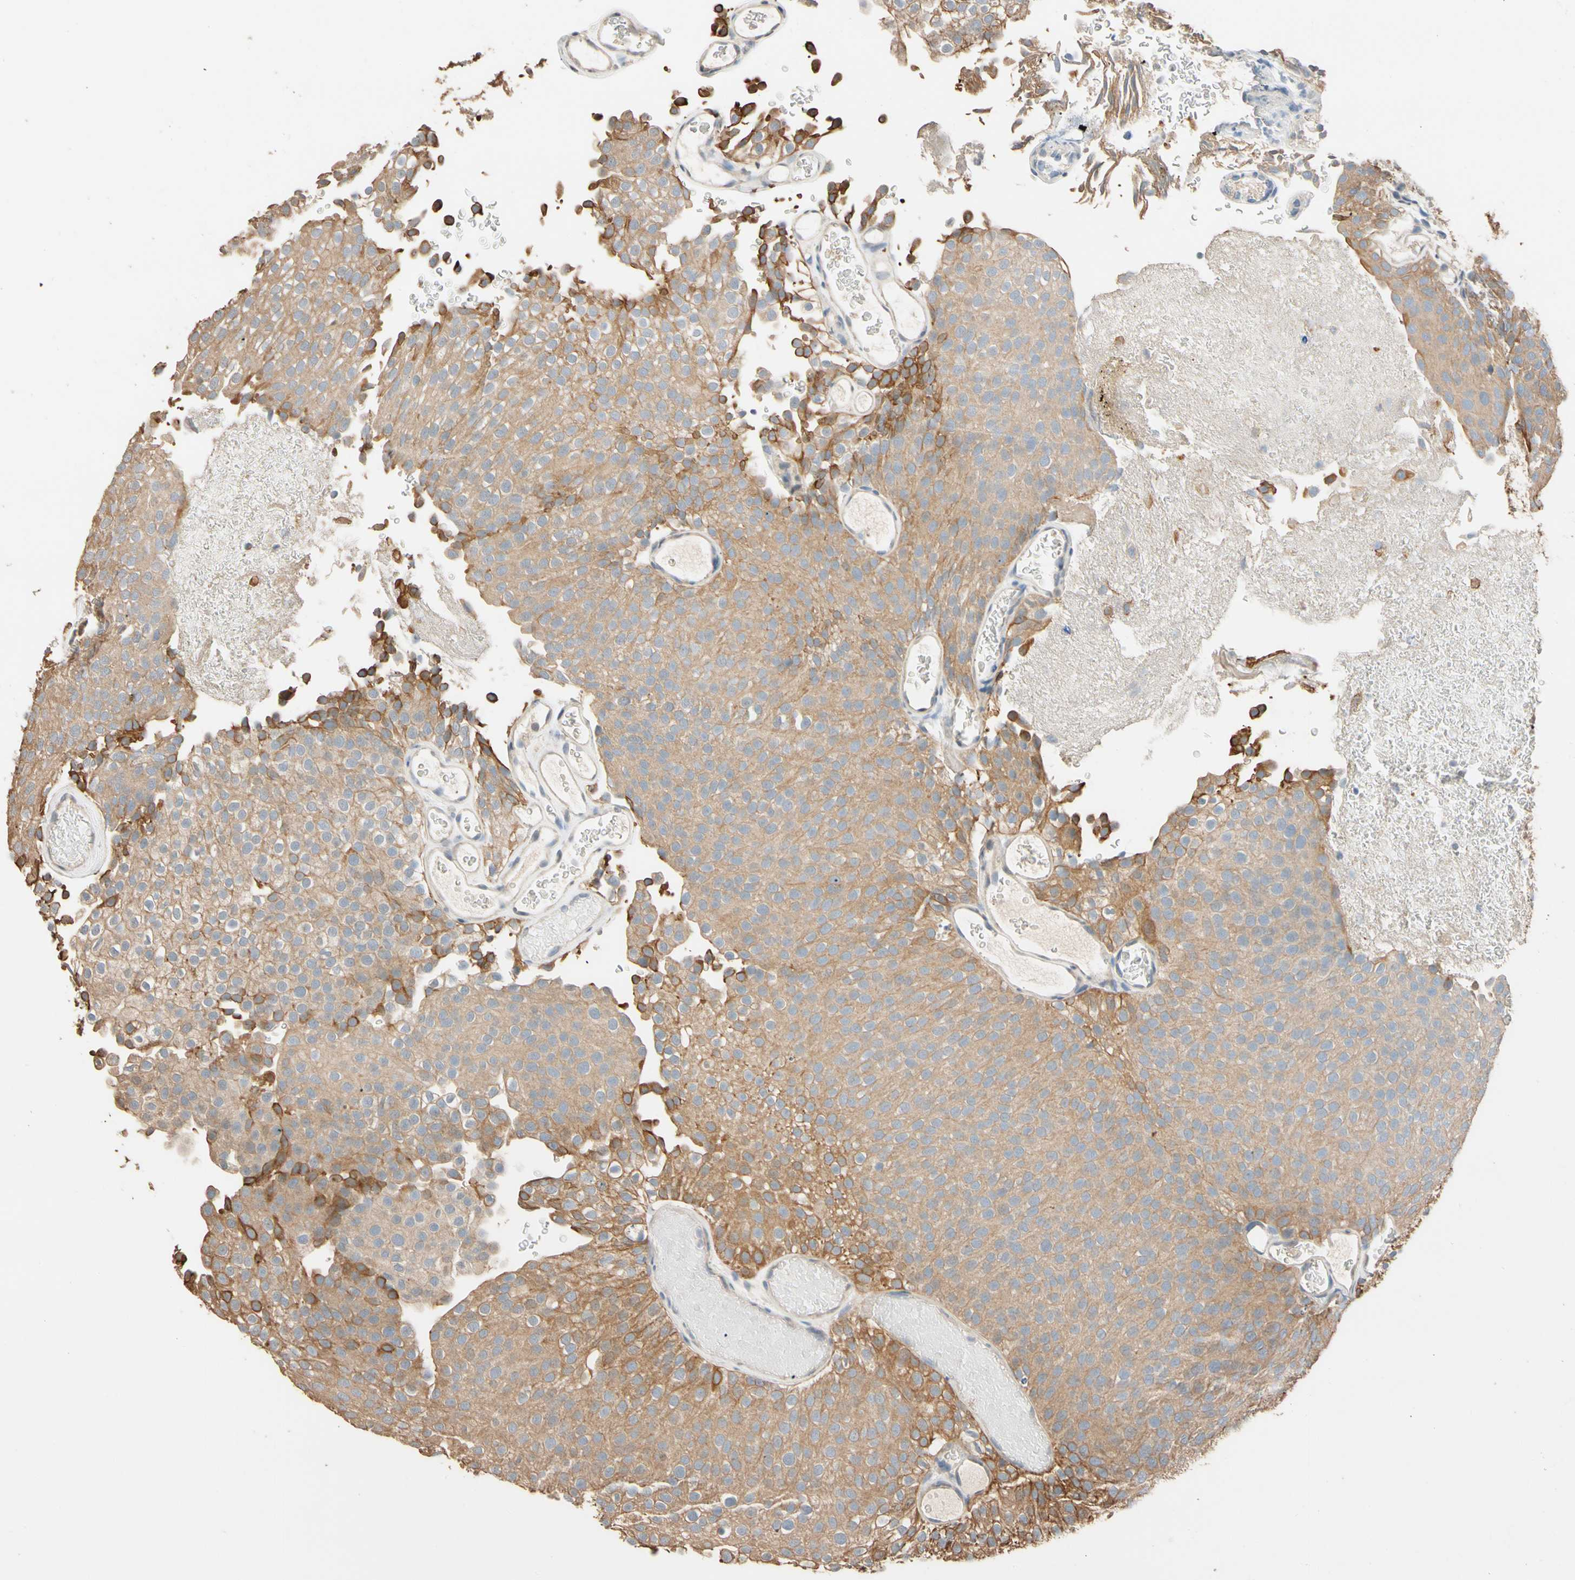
{"staining": {"intensity": "moderate", "quantity": ">75%", "location": "cytoplasmic/membranous"}, "tissue": "urothelial cancer", "cell_type": "Tumor cells", "image_type": "cancer", "snomed": [{"axis": "morphology", "description": "Urothelial carcinoma, Low grade"}, {"axis": "topography", "description": "Urinary bladder"}], "caption": "Human urothelial carcinoma (low-grade) stained with a protein marker displays moderate staining in tumor cells.", "gene": "MAP3K7", "patient": {"sex": "male", "age": 78}}